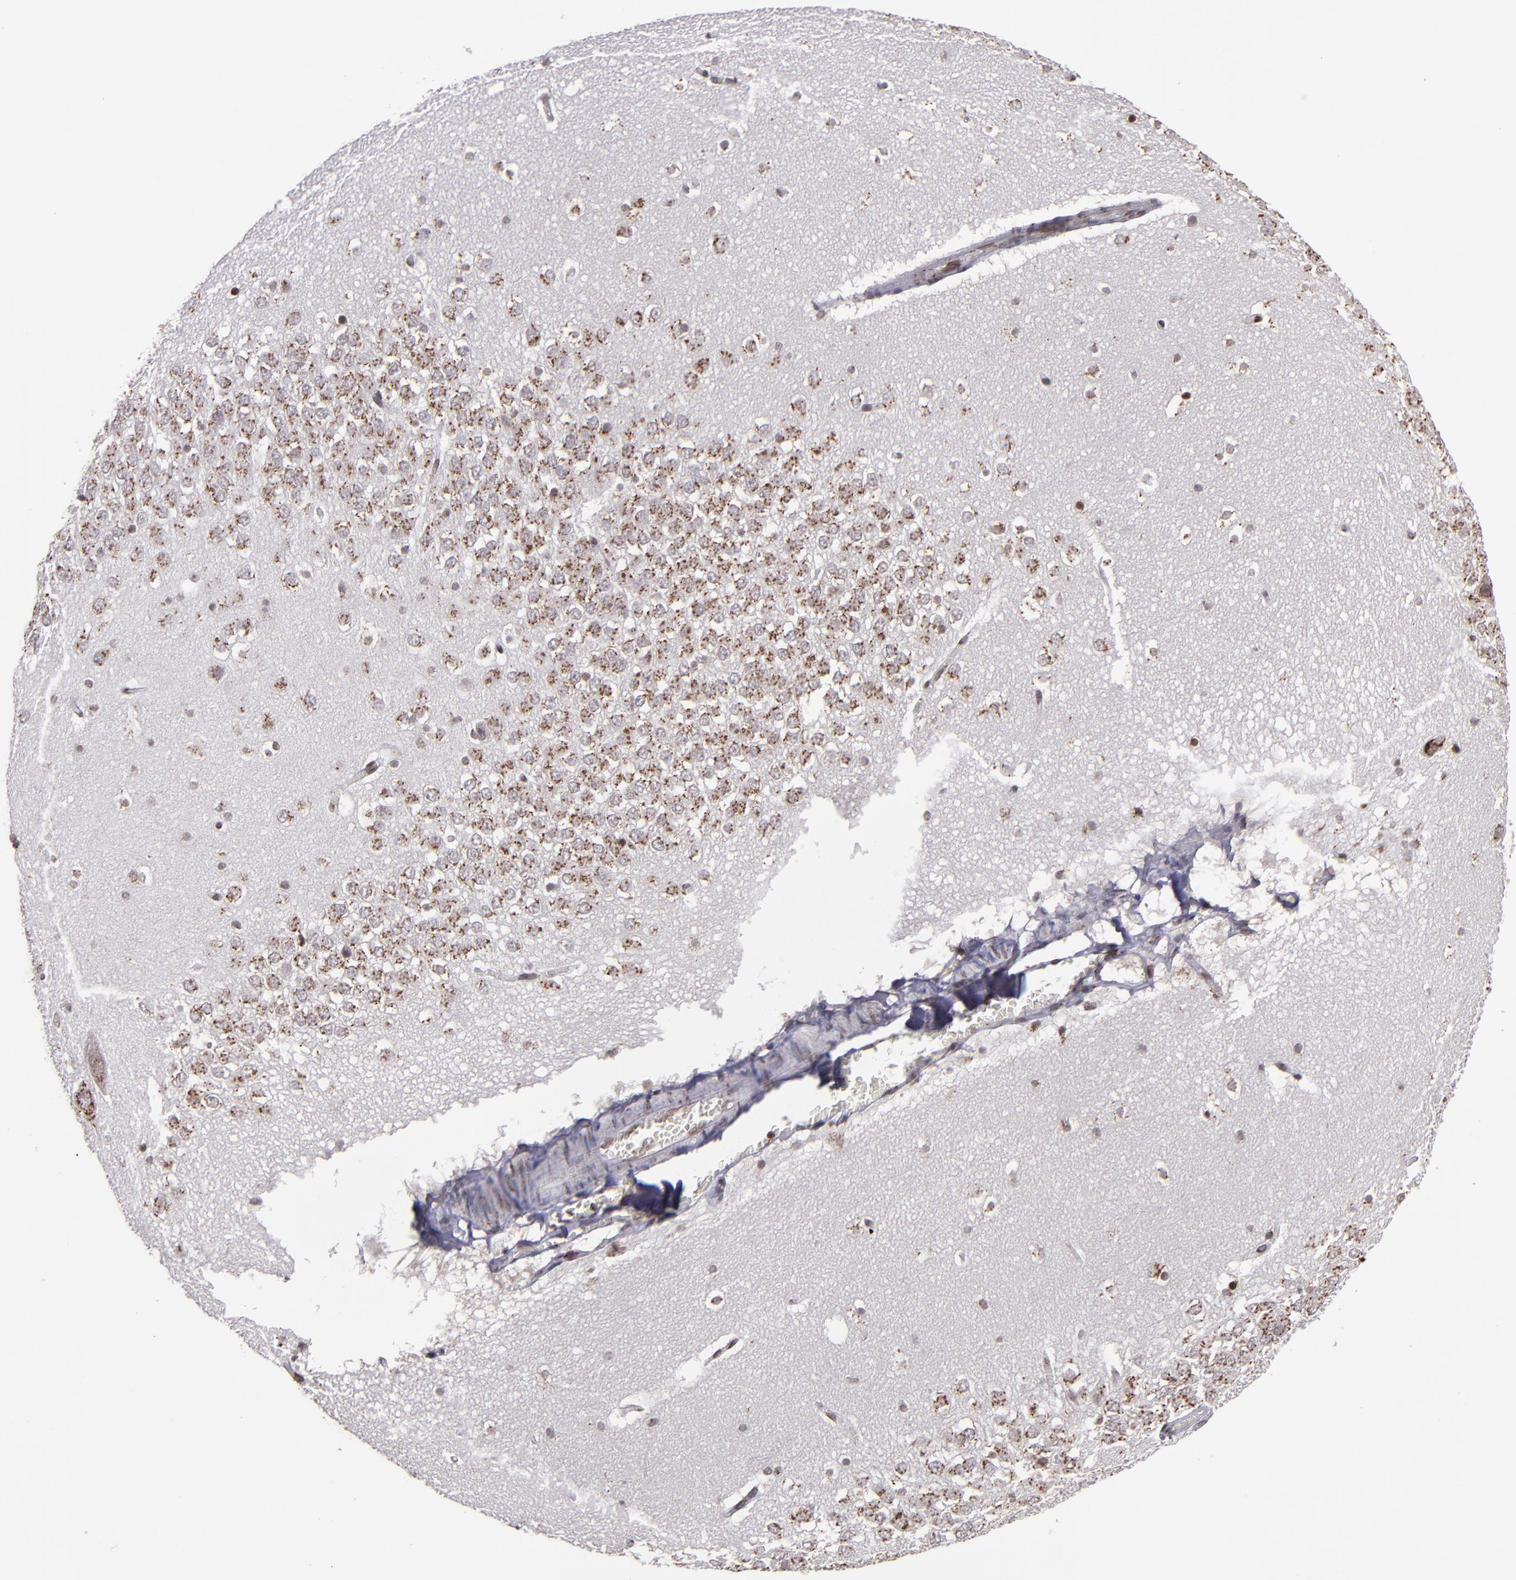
{"staining": {"intensity": "moderate", "quantity": ">75%", "location": "nuclear"}, "tissue": "hippocampus", "cell_type": "Glial cells", "image_type": "normal", "snomed": [{"axis": "morphology", "description": "Normal tissue, NOS"}, {"axis": "topography", "description": "Hippocampus"}], "caption": "Protein expression analysis of benign hippocampus shows moderate nuclear staining in about >75% of glial cells.", "gene": "CSDC2", "patient": {"sex": "male", "age": 45}}